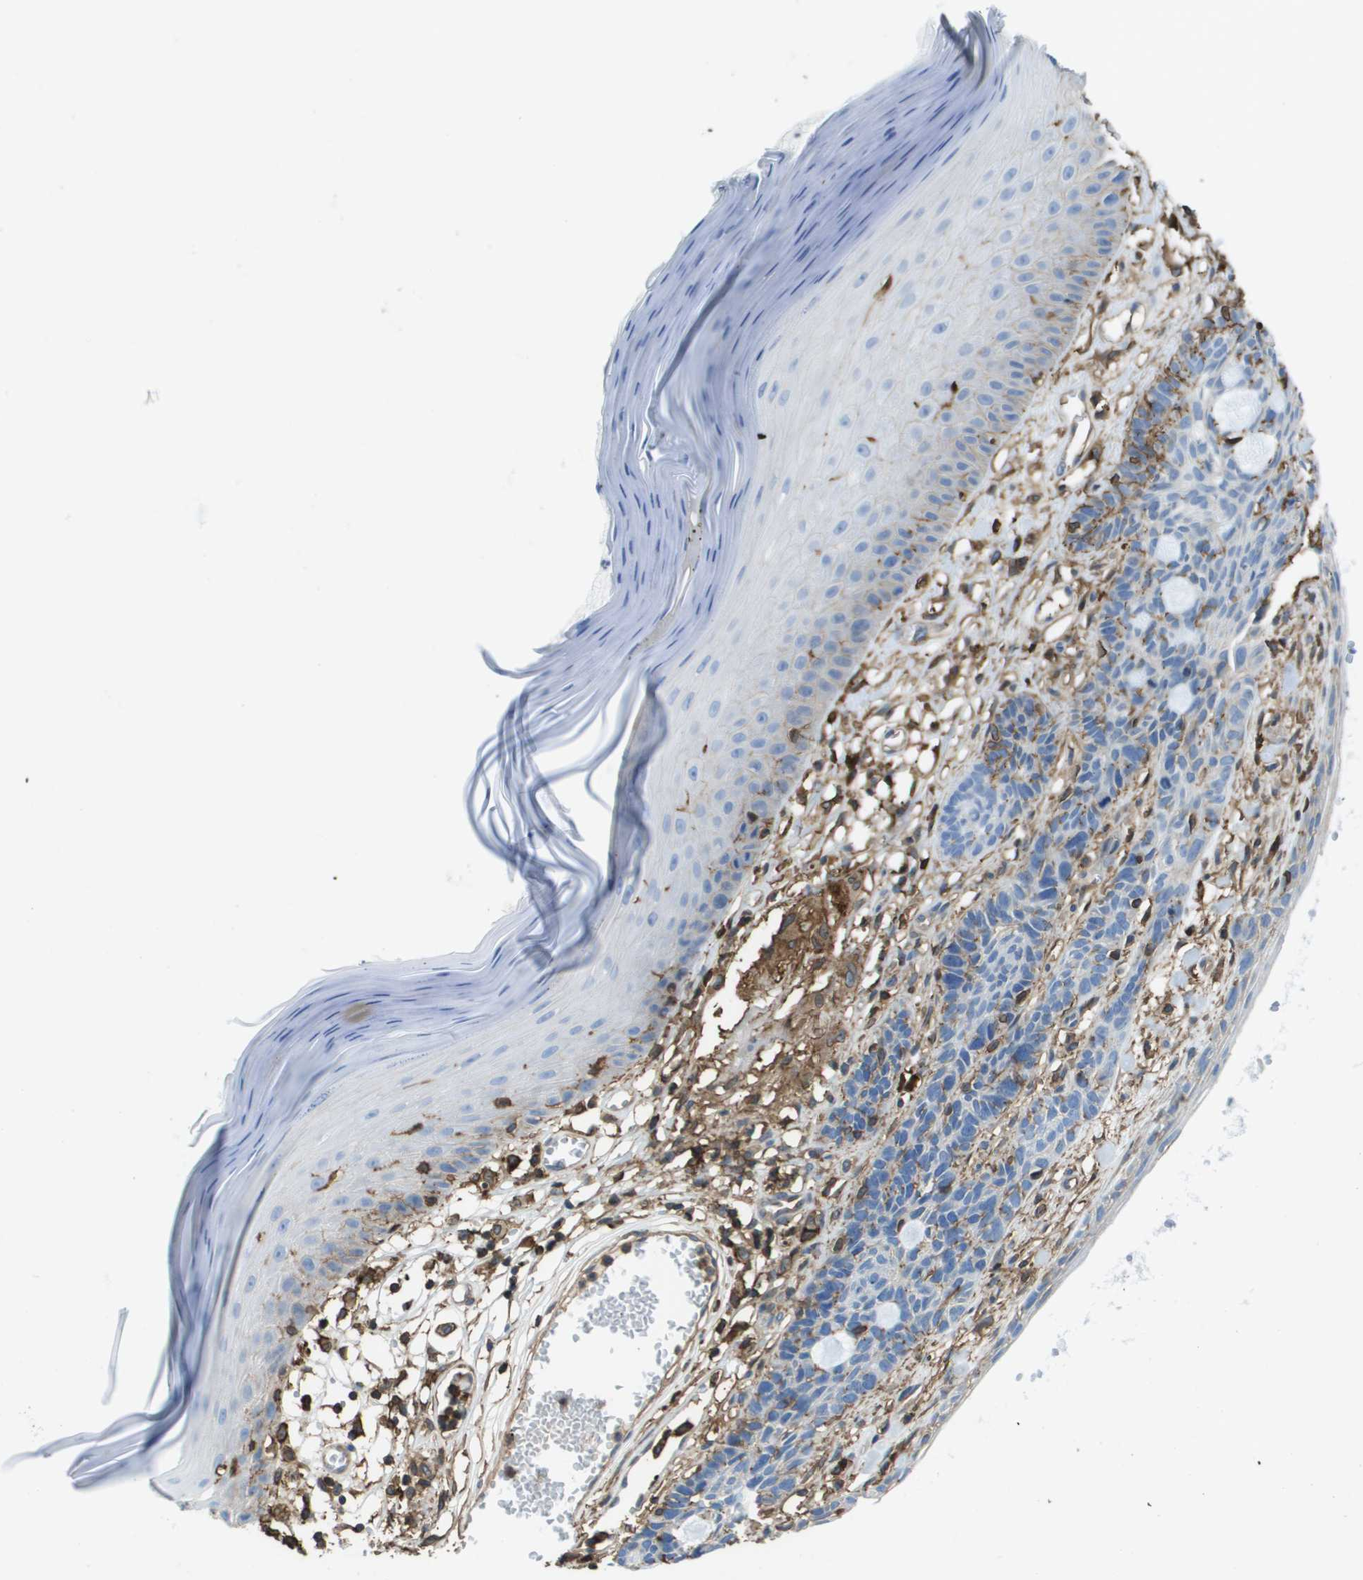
{"staining": {"intensity": "negative", "quantity": "none", "location": "none"}, "tissue": "skin cancer", "cell_type": "Tumor cells", "image_type": "cancer", "snomed": [{"axis": "morphology", "description": "Basal cell carcinoma"}, {"axis": "topography", "description": "Skin"}], "caption": "The photomicrograph exhibits no staining of tumor cells in skin cancer (basal cell carcinoma). The staining was performed using DAB (3,3'-diaminobenzidine) to visualize the protein expression in brown, while the nuclei were stained in blue with hematoxylin (Magnification: 20x).", "gene": "PASK", "patient": {"sex": "male", "age": 67}}